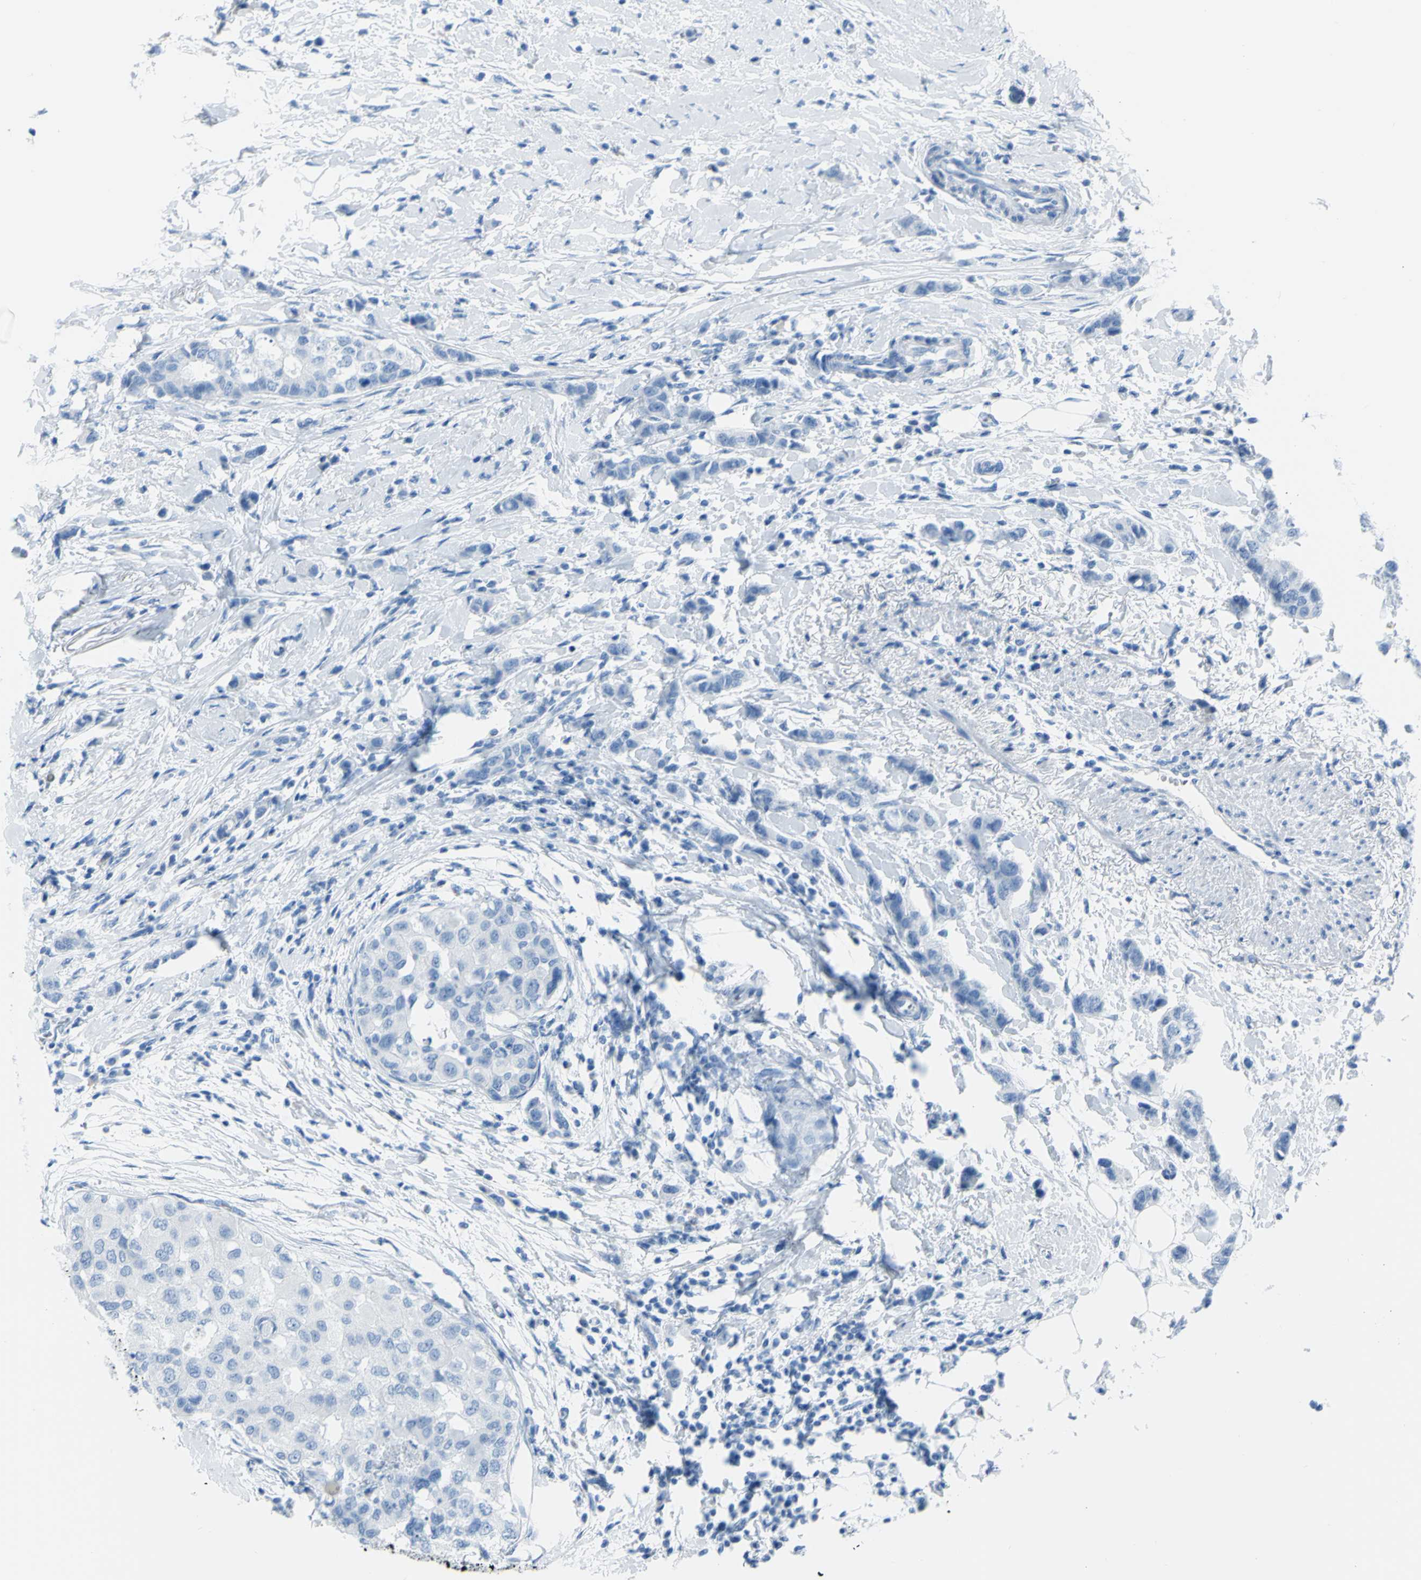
{"staining": {"intensity": "negative", "quantity": "none", "location": "none"}, "tissue": "breast cancer", "cell_type": "Tumor cells", "image_type": "cancer", "snomed": [{"axis": "morphology", "description": "Normal tissue, NOS"}, {"axis": "morphology", "description": "Duct carcinoma"}, {"axis": "topography", "description": "Breast"}], "caption": "DAB (3,3'-diaminobenzidine) immunohistochemical staining of human breast cancer (invasive ductal carcinoma) shows no significant positivity in tumor cells.", "gene": "TFPI2", "patient": {"sex": "female", "age": 50}}